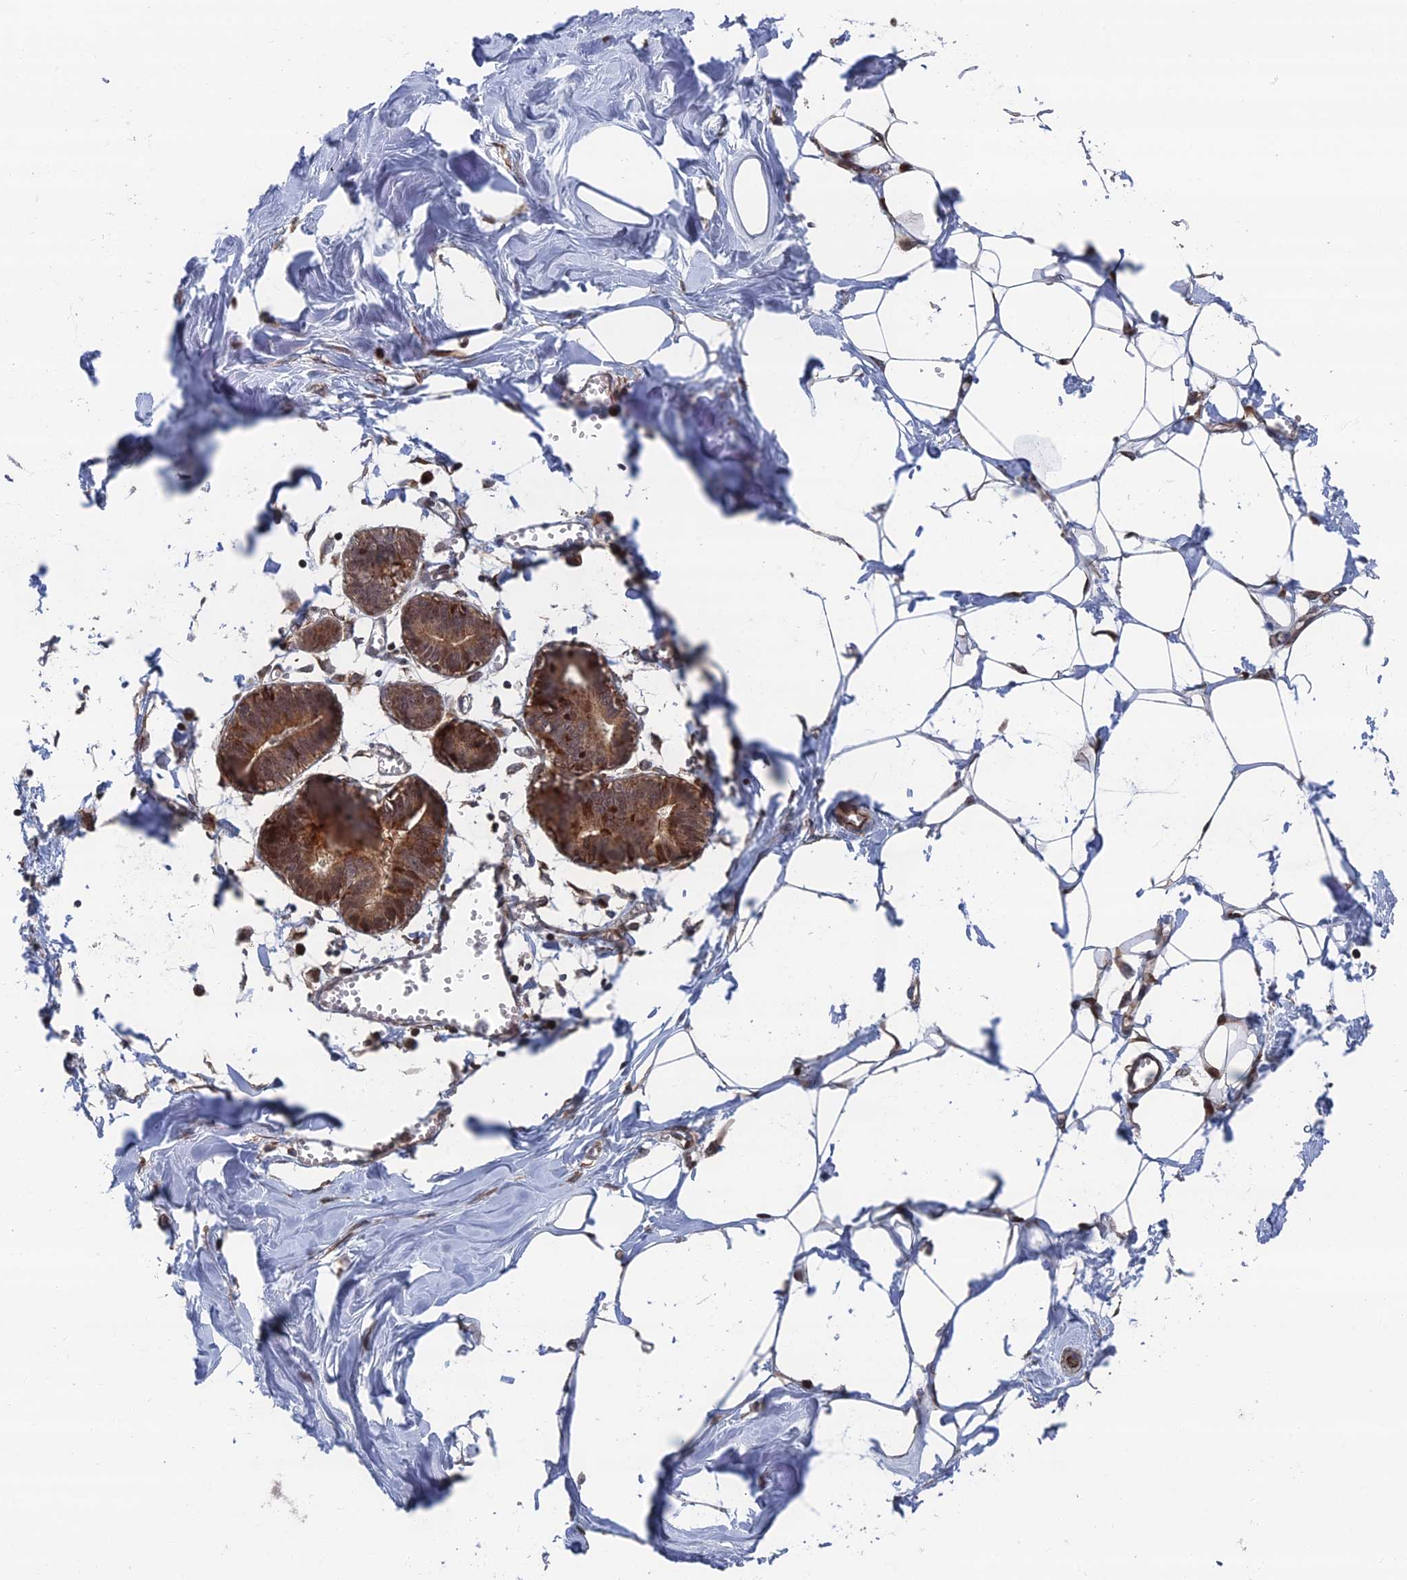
{"staining": {"intensity": "negative", "quantity": "none", "location": "none"}, "tissue": "breast", "cell_type": "Adipocytes", "image_type": "normal", "snomed": [{"axis": "morphology", "description": "Normal tissue, NOS"}, {"axis": "topography", "description": "Breast"}], "caption": "Immunohistochemistry (IHC) image of normal breast: human breast stained with DAB reveals no significant protein expression in adipocytes.", "gene": "GTF2IRD1", "patient": {"sex": "female", "age": 27}}